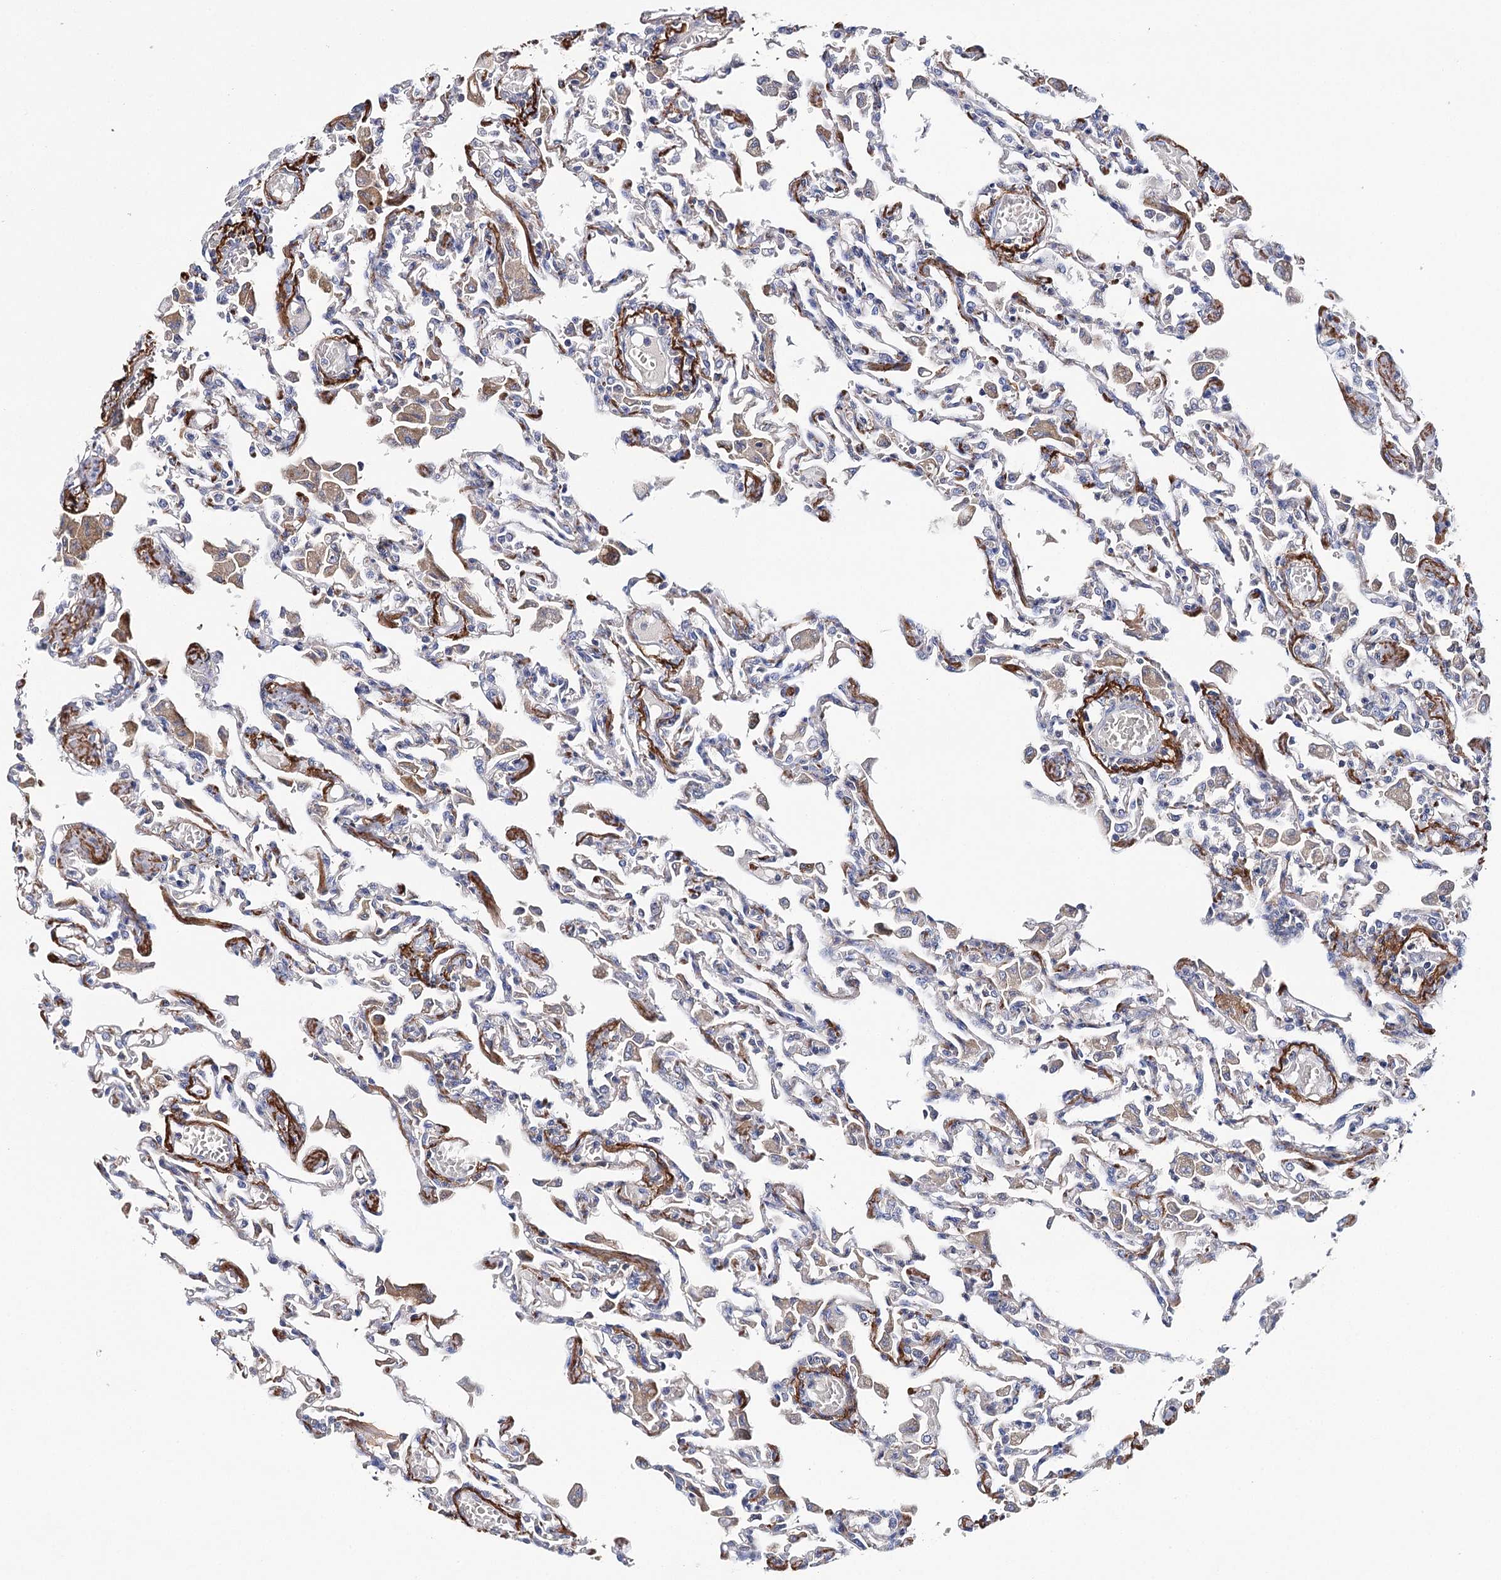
{"staining": {"intensity": "negative", "quantity": "none", "location": "none"}, "tissue": "lung", "cell_type": "Alveolar cells", "image_type": "normal", "snomed": [{"axis": "morphology", "description": "Normal tissue, NOS"}, {"axis": "topography", "description": "Bronchus"}, {"axis": "topography", "description": "Lung"}], "caption": "Immunohistochemistry photomicrograph of normal lung: human lung stained with DAB (3,3'-diaminobenzidine) displays no significant protein staining in alveolar cells.", "gene": "EPYC", "patient": {"sex": "female", "age": 49}}